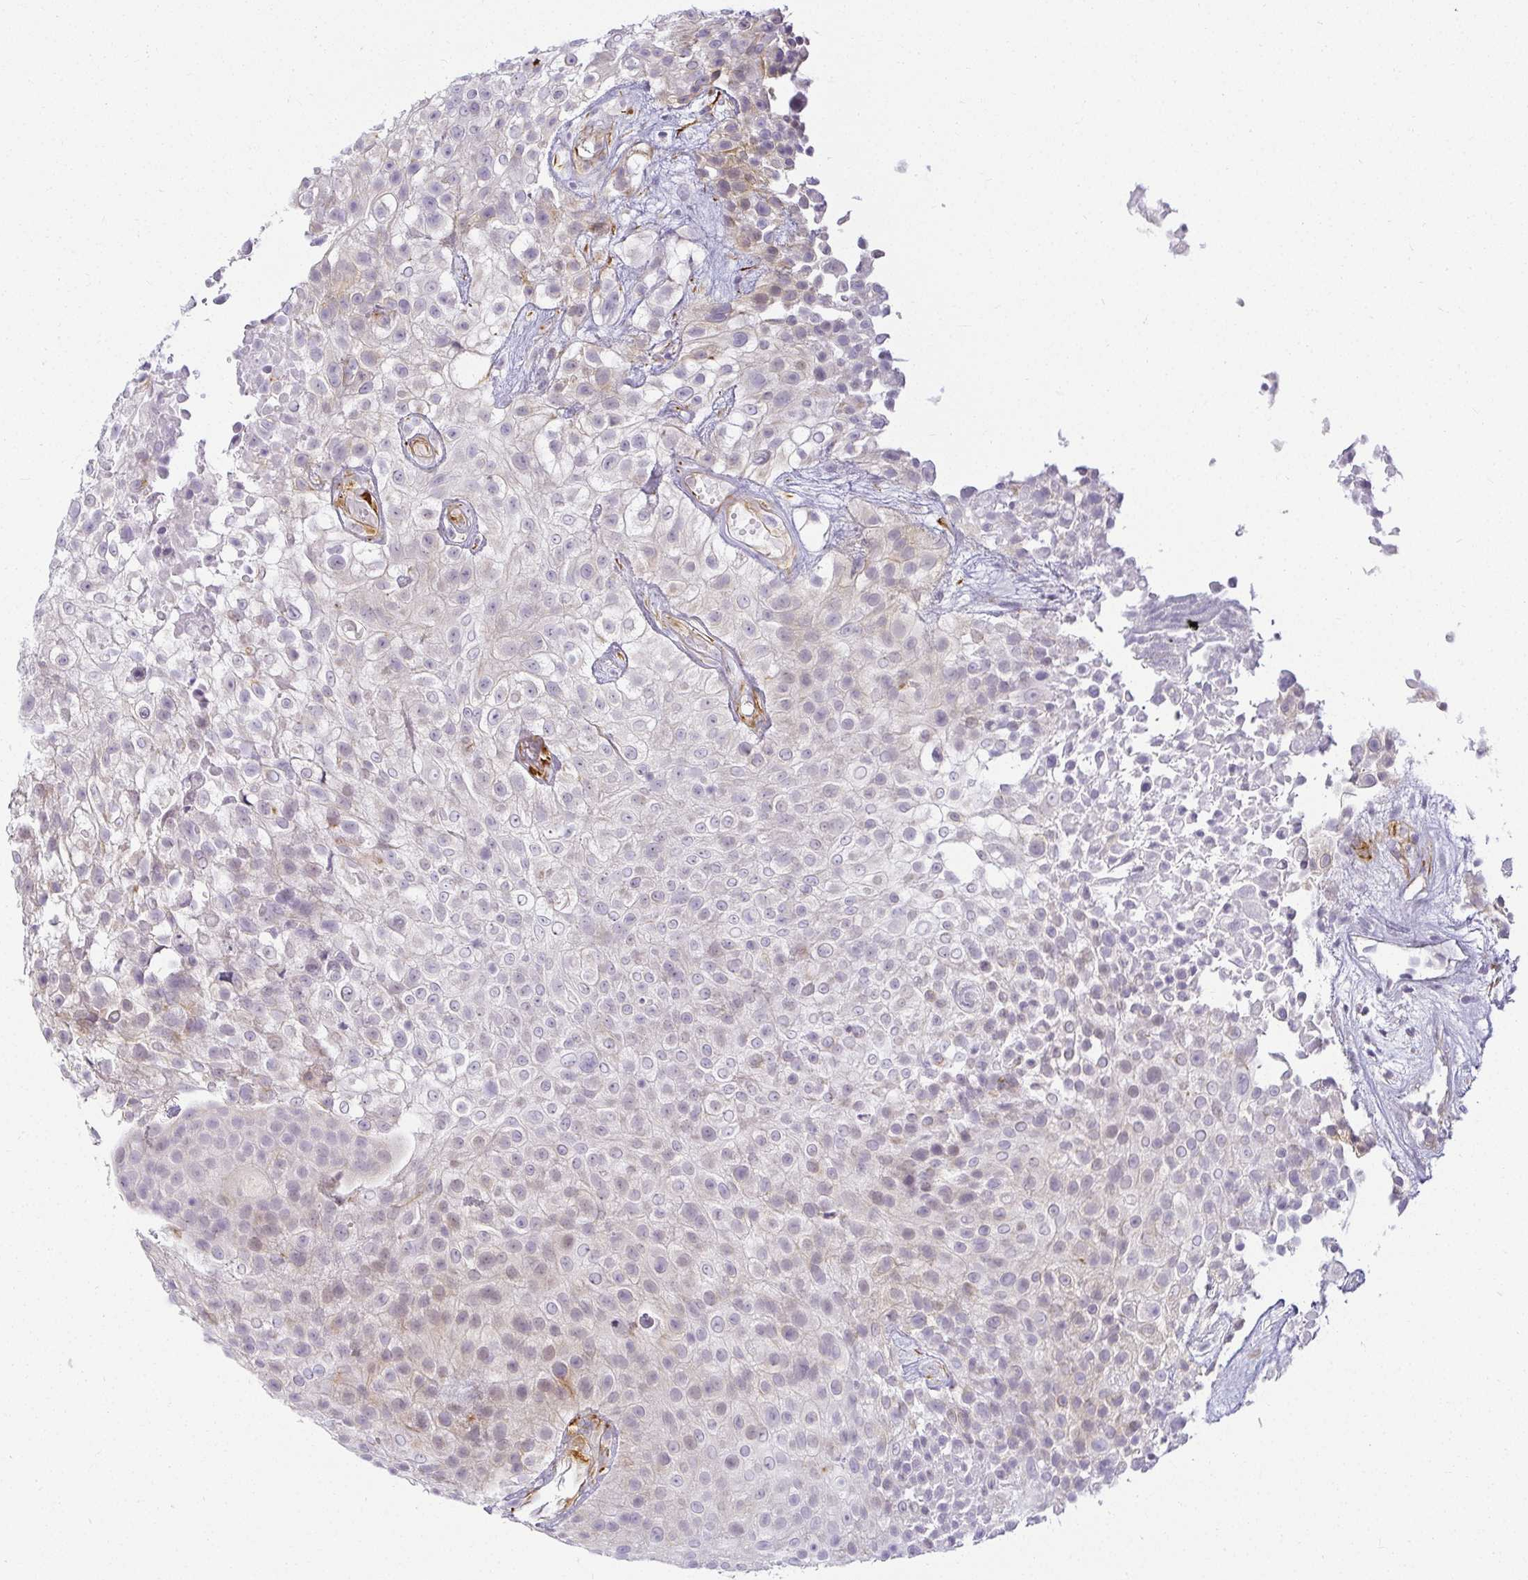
{"staining": {"intensity": "negative", "quantity": "none", "location": "none"}, "tissue": "urothelial cancer", "cell_type": "Tumor cells", "image_type": "cancer", "snomed": [{"axis": "morphology", "description": "Urothelial carcinoma, High grade"}, {"axis": "topography", "description": "Urinary bladder"}], "caption": "There is no significant expression in tumor cells of urothelial carcinoma (high-grade). (DAB immunohistochemistry (IHC) with hematoxylin counter stain).", "gene": "ACAN", "patient": {"sex": "male", "age": 56}}